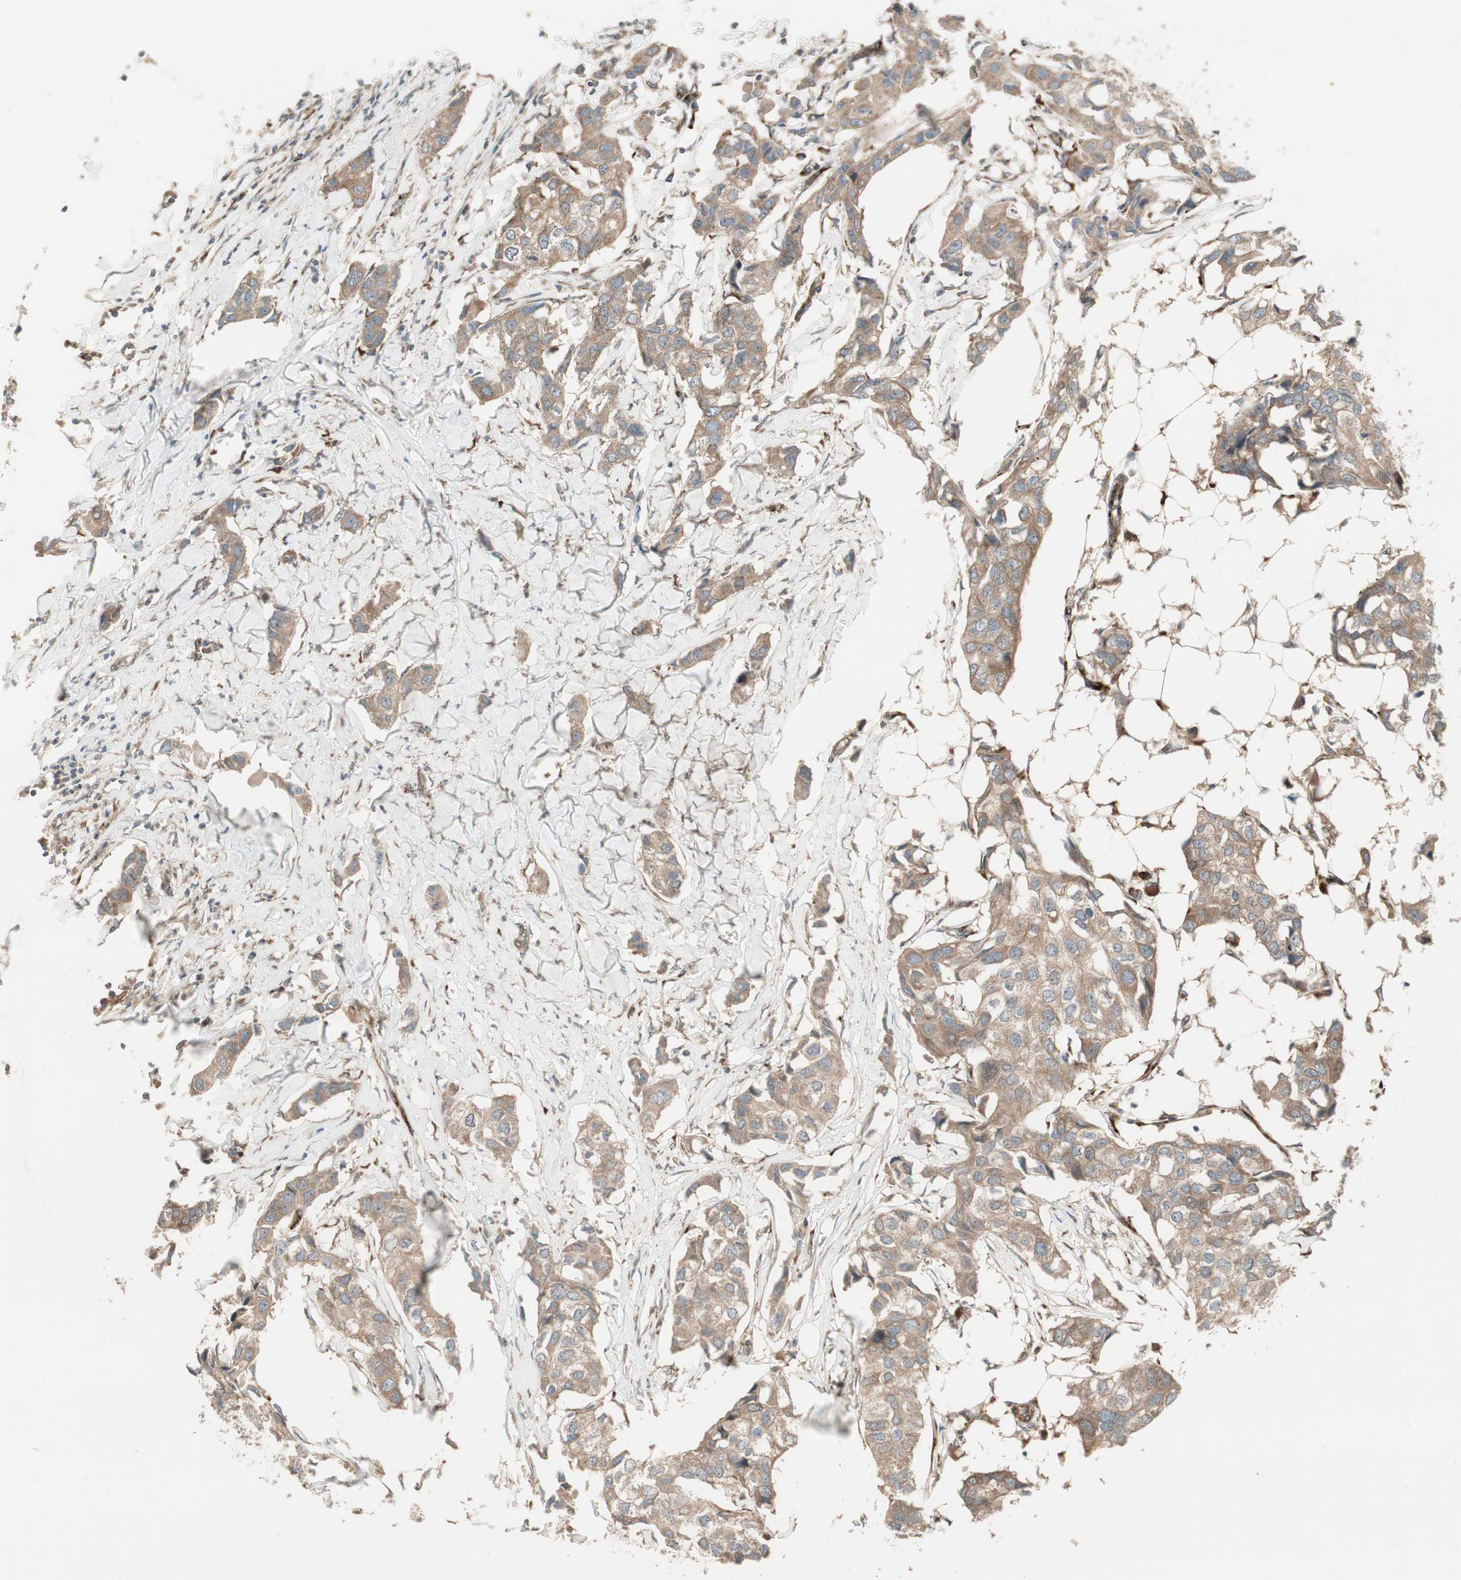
{"staining": {"intensity": "moderate", "quantity": ">75%", "location": "cytoplasmic/membranous"}, "tissue": "breast cancer", "cell_type": "Tumor cells", "image_type": "cancer", "snomed": [{"axis": "morphology", "description": "Duct carcinoma"}, {"axis": "topography", "description": "Breast"}], "caption": "Breast cancer (intraductal carcinoma) stained with immunohistochemistry (IHC) shows moderate cytoplasmic/membranous expression in approximately >75% of tumor cells.", "gene": "PPP2R5E", "patient": {"sex": "female", "age": 80}}